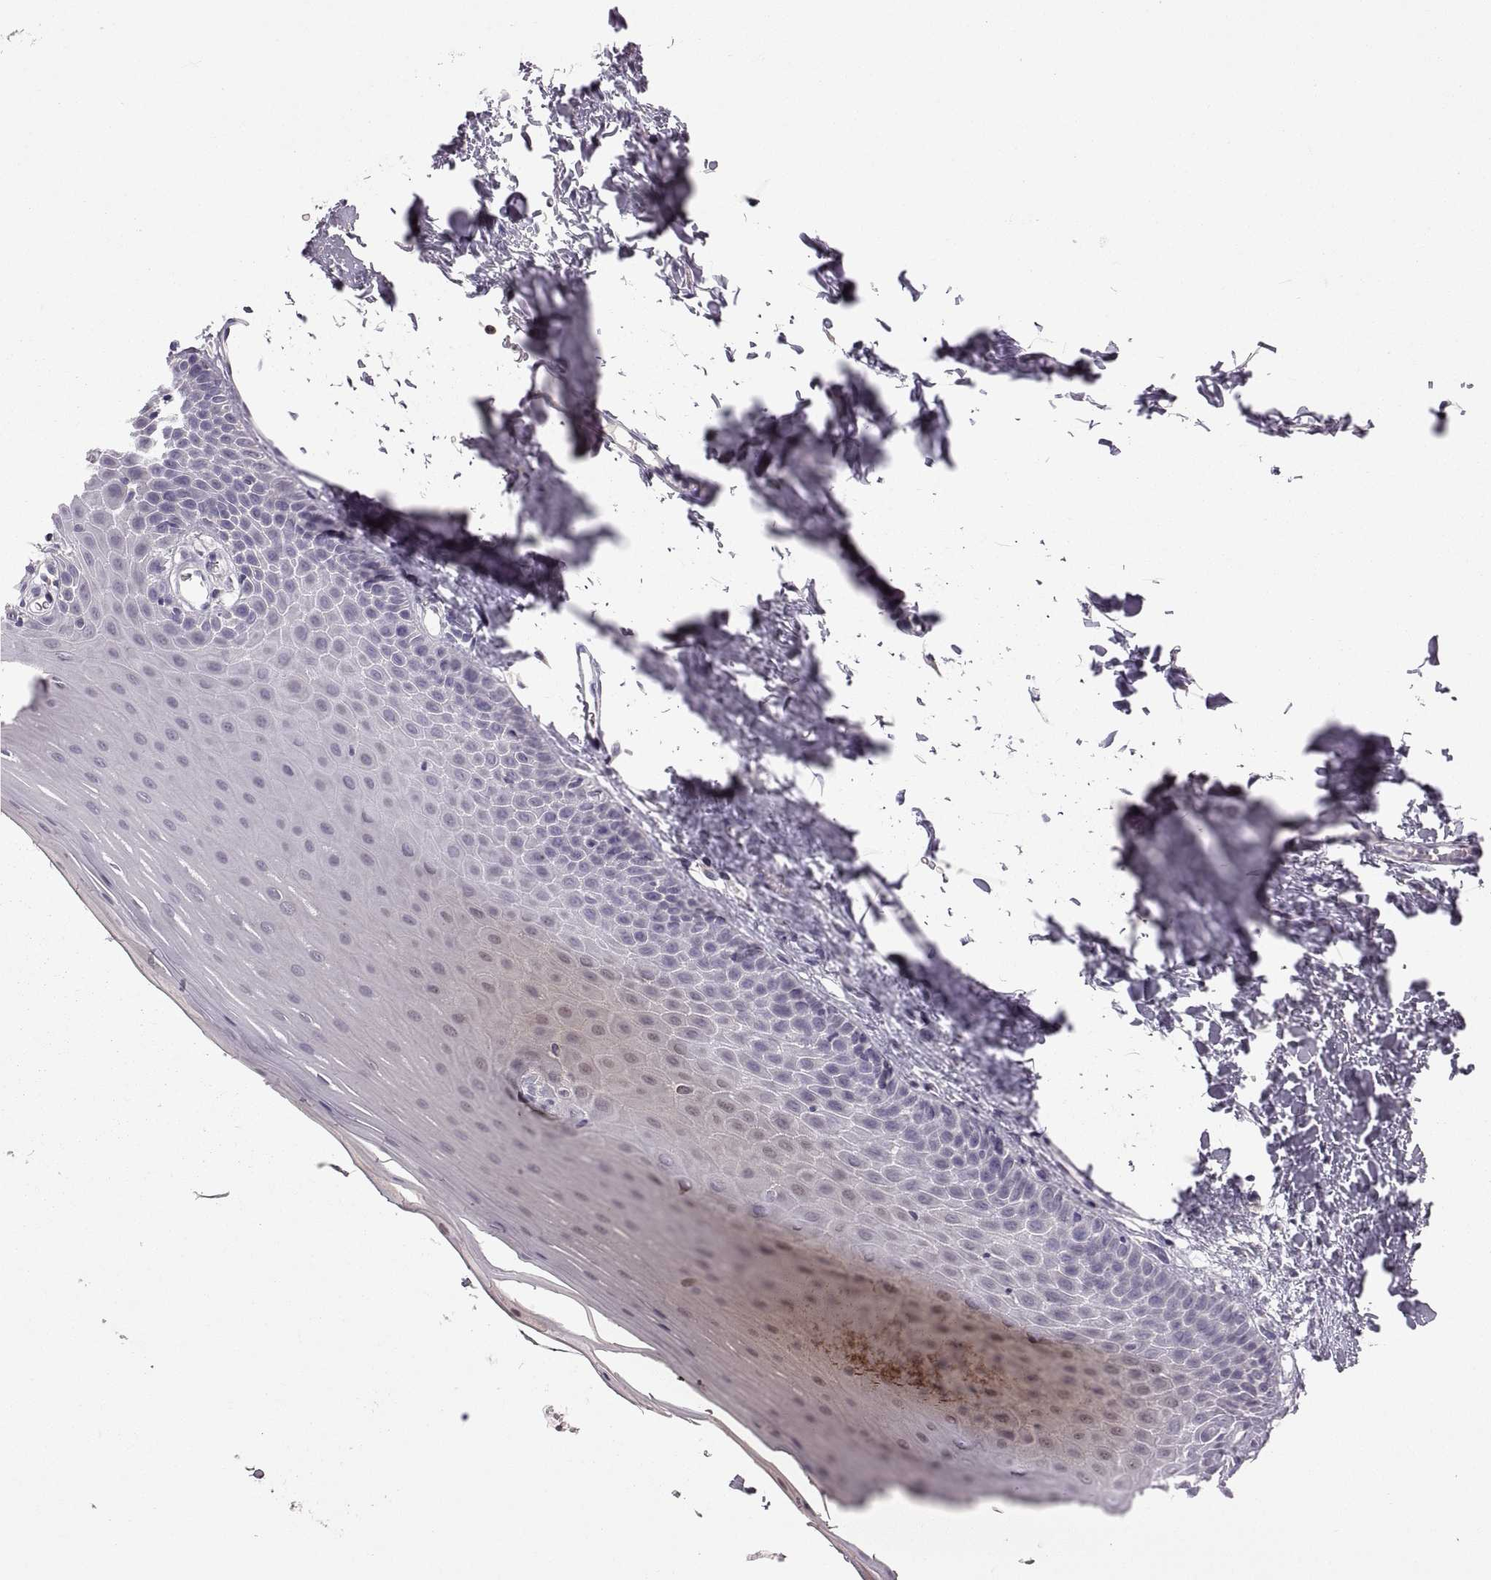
{"staining": {"intensity": "negative", "quantity": "none", "location": "none"}, "tissue": "oral mucosa", "cell_type": "Squamous epithelial cells", "image_type": "normal", "snomed": [{"axis": "morphology", "description": "Normal tissue, NOS"}, {"axis": "topography", "description": "Oral tissue"}], "caption": "Immunohistochemistry image of normal oral mucosa: oral mucosa stained with DAB reveals no significant protein staining in squamous epithelial cells. (Stains: DAB (3,3'-diaminobenzidine) immunohistochemistry (IHC) with hematoxylin counter stain, Microscopy: brightfield microscopy at high magnification).", "gene": "ADH6", "patient": {"sex": "male", "age": 81}}